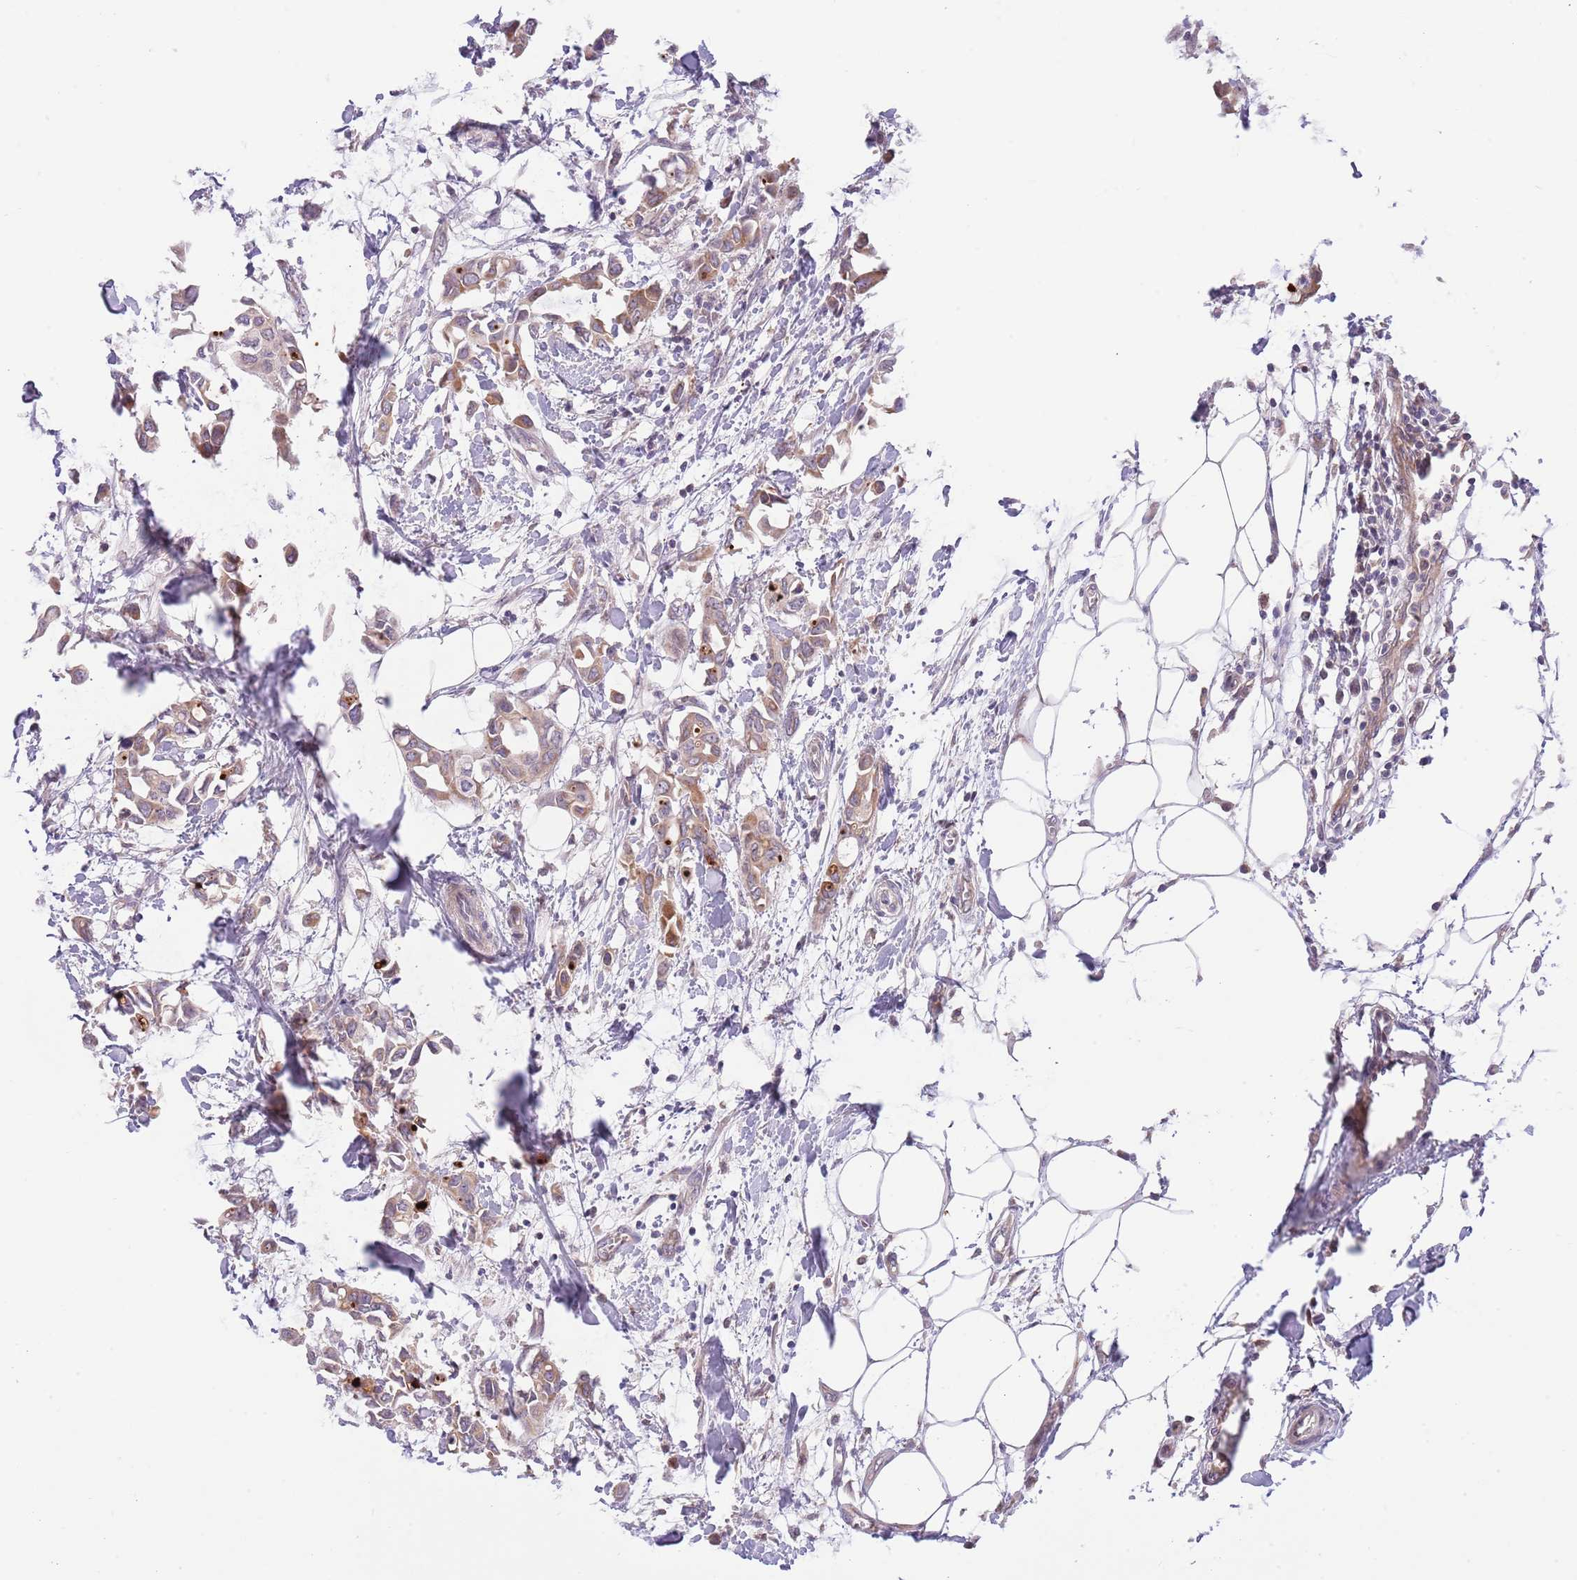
{"staining": {"intensity": "weak", "quantity": ">75%", "location": "cytoplasmic/membranous"}, "tissue": "breast cancer", "cell_type": "Tumor cells", "image_type": "cancer", "snomed": [{"axis": "morphology", "description": "Duct carcinoma"}, {"axis": "topography", "description": "Breast"}], "caption": "High-magnification brightfield microscopy of breast cancer stained with DAB (brown) and counterstained with hematoxylin (blue). tumor cells exhibit weak cytoplasmic/membranous expression is seen in approximately>75% of cells.", "gene": "AP1S2", "patient": {"sex": "female", "age": 41}}